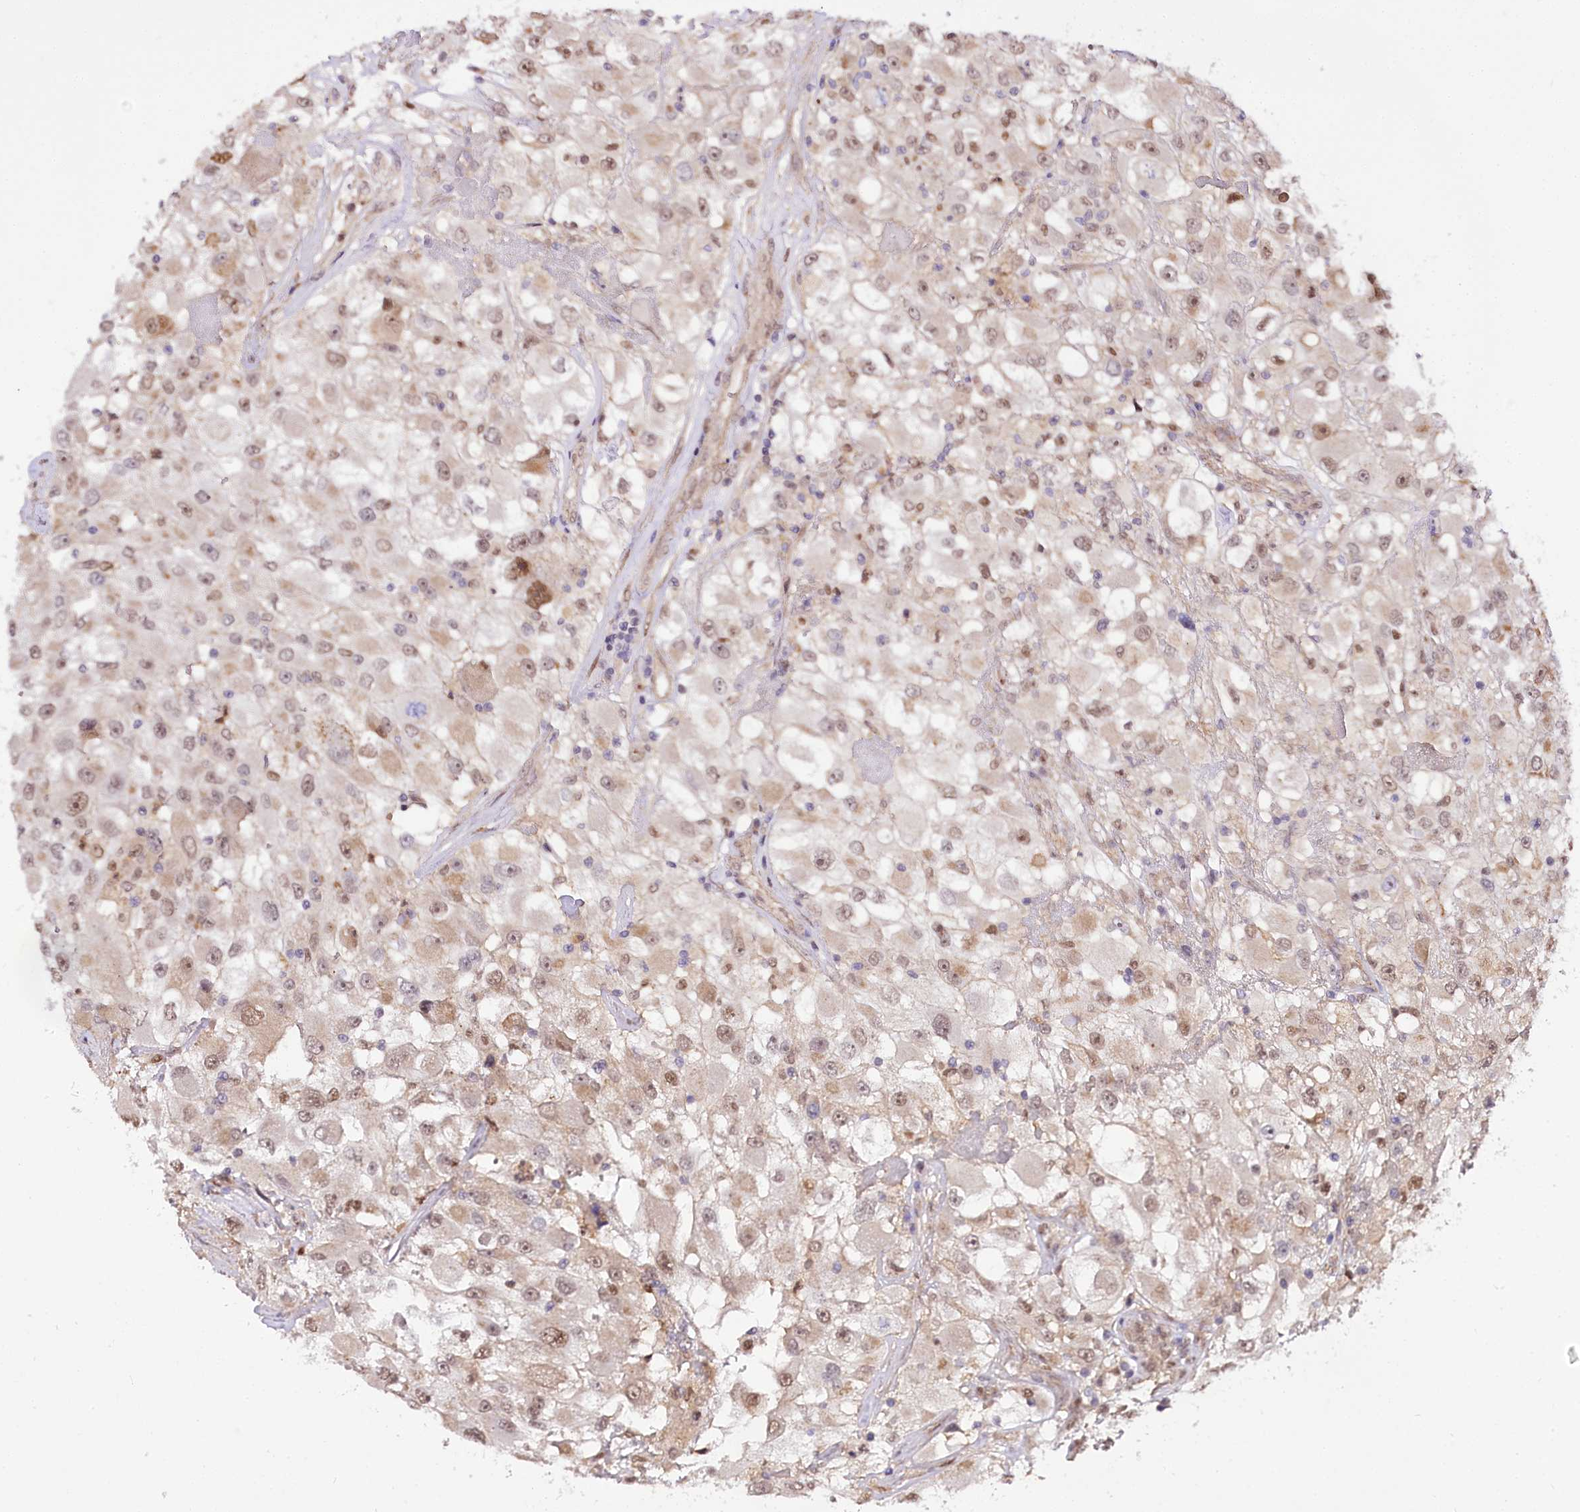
{"staining": {"intensity": "weak", "quantity": "25%-75%", "location": "cytoplasmic/membranous,nuclear"}, "tissue": "renal cancer", "cell_type": "Tumor cells", "image_type": "cancer", "snomed": [{"axis": "morphology", "description": "Adenocarcinoma, NOS"}, {"axis": "topography", "description": "Kidney"}], "caption": "About 25%-75% of tumor cells in human adenocarcinoma (renal) display weak cytoplasmic/membranous and nuclear protein staining as visualized by brown immunohistochemical staining.", "gene": "GNL3L", "patient": {"sex": "female", "age": 52}}